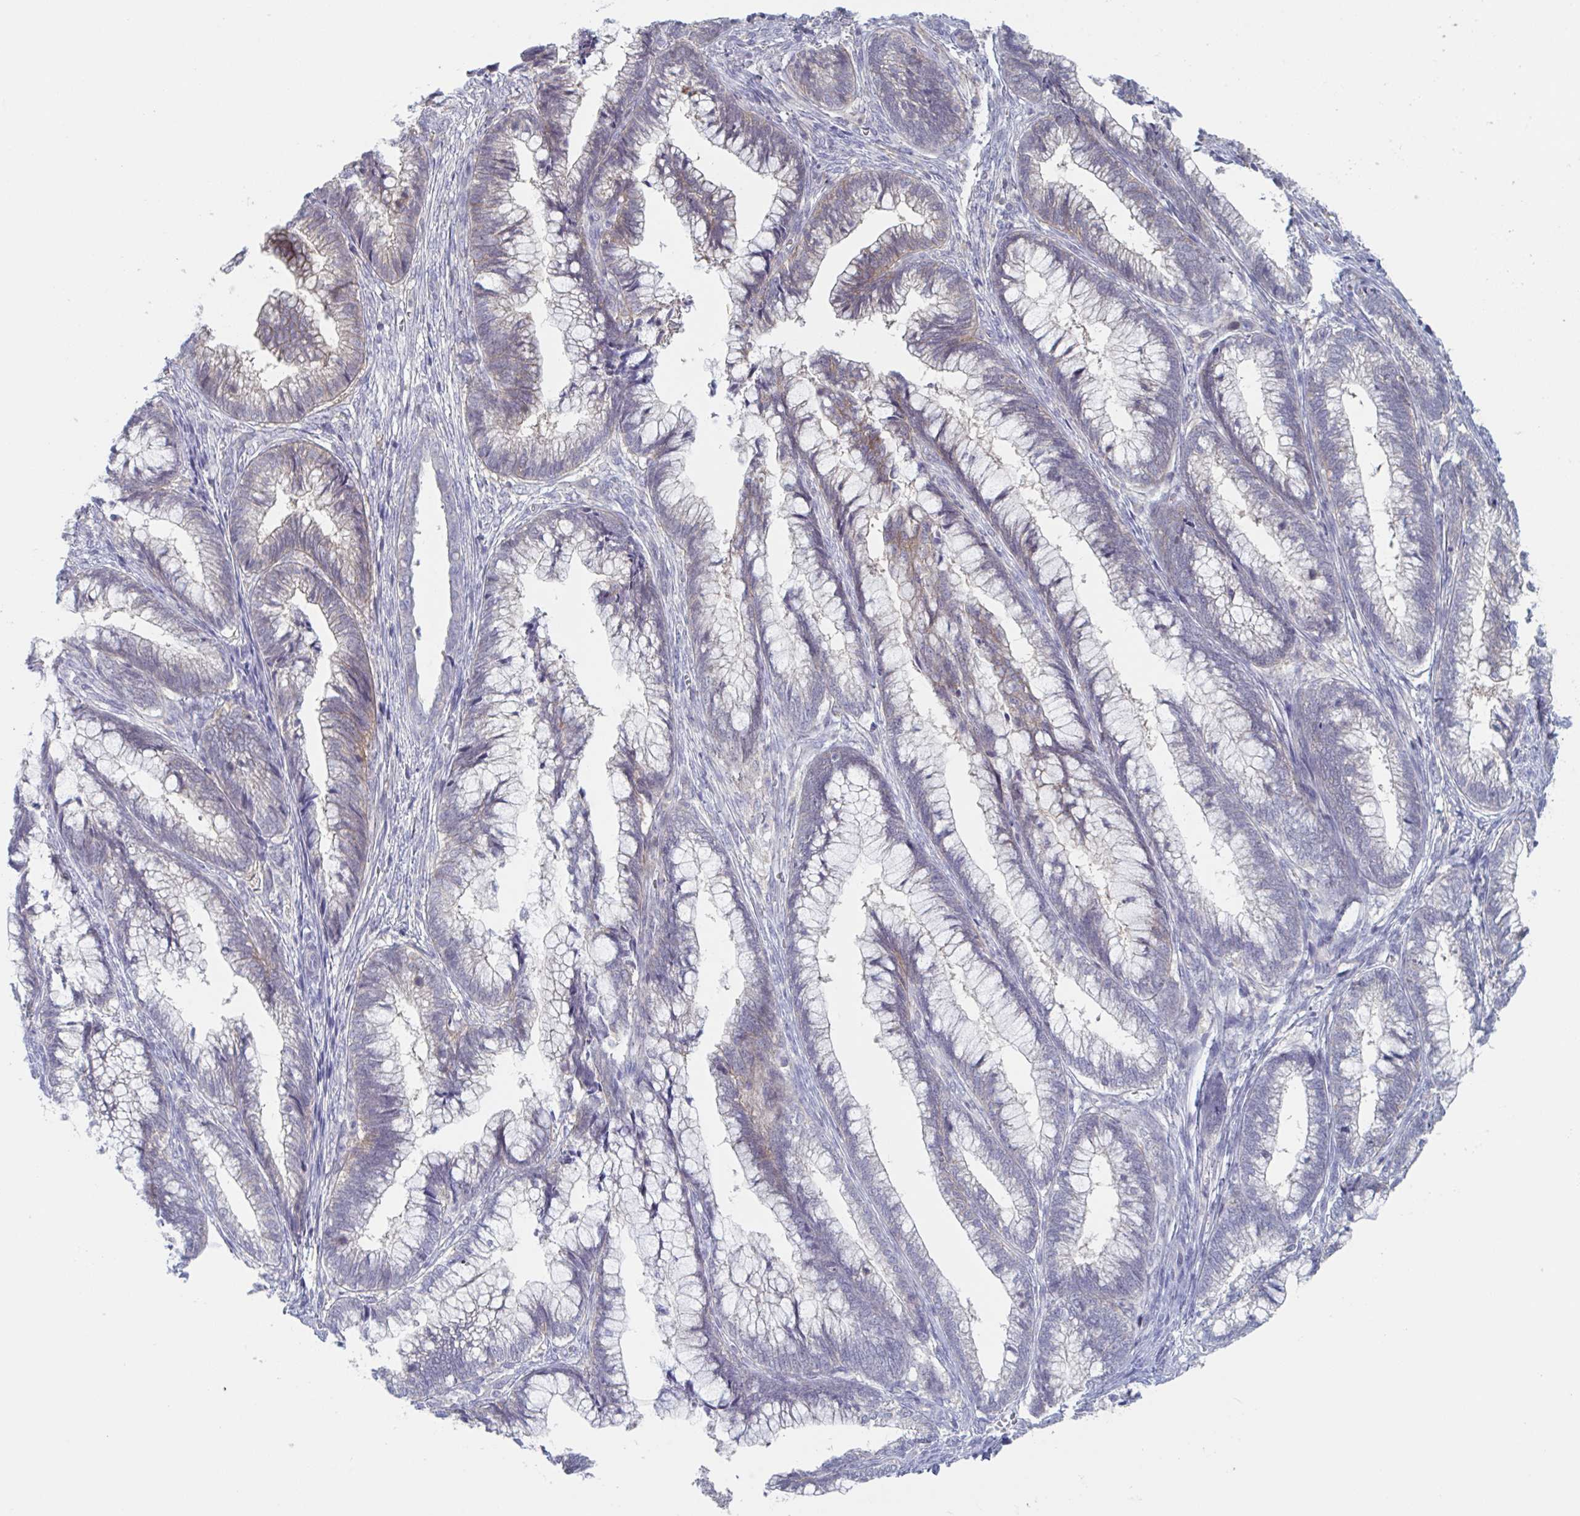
{"staining": {"intensity": "weak", "quantity": "<25%", "location": "cytoplasmic/membranous"}, "tissue": "cervical cancer", "cell_type": "Tumor cells", "image_type": "cancer", "snomed": [{"axis": "morphology", "description": "Adenocarcinoma, NOS"}, {"axis": "topography", "description": "Cervix"}], "caption": "DAB immunohistochemical staining of cervical adenocarcinoma shows no significant positivity in tumor cells. (IHC, brightfield microscopy, high magnification).", "gene": "STK26", "patient": {"sex": "female", "age": 44}}